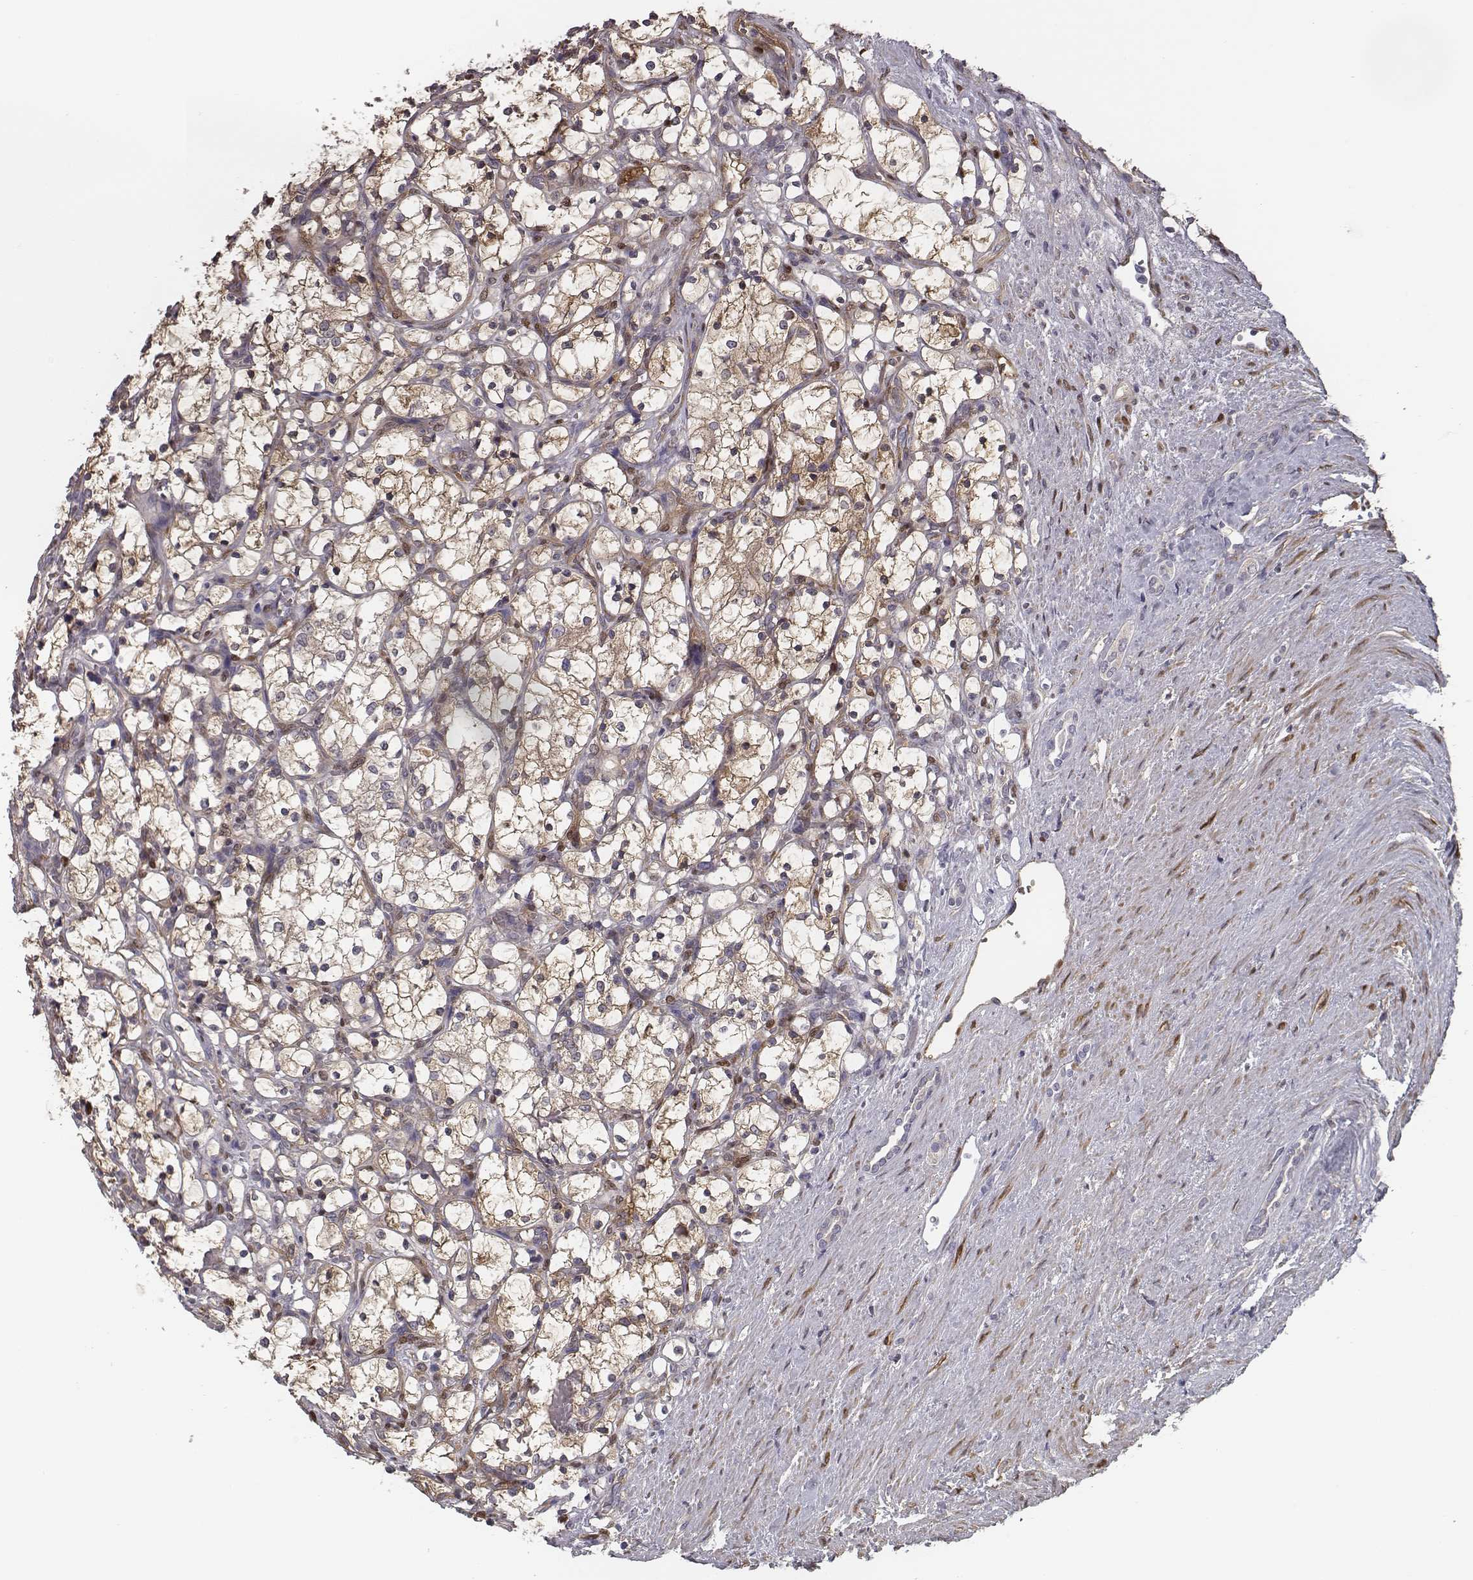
{"staining": {"intensity": "weak", "quantity": ">75%", "location": "cytoplasmic/membranous"}, "tissue": "renal cancer", "cell_type": "Tumor cells", "image_type": "cancer", "snomed": [{"axis": "morphology", "description": "Adenocarcinoma, NOS"}, {"axis": "topography", "description": "Kidney"}], "caption": "Adenocarcinoma (renal) was stained to show a protein in brown. There is low levels of weak cytoplasmic/membranous positivity in about >75% of tumor cells.", "gene": "ISYNA1", "patient": {"sex": "female", "age": 69}}